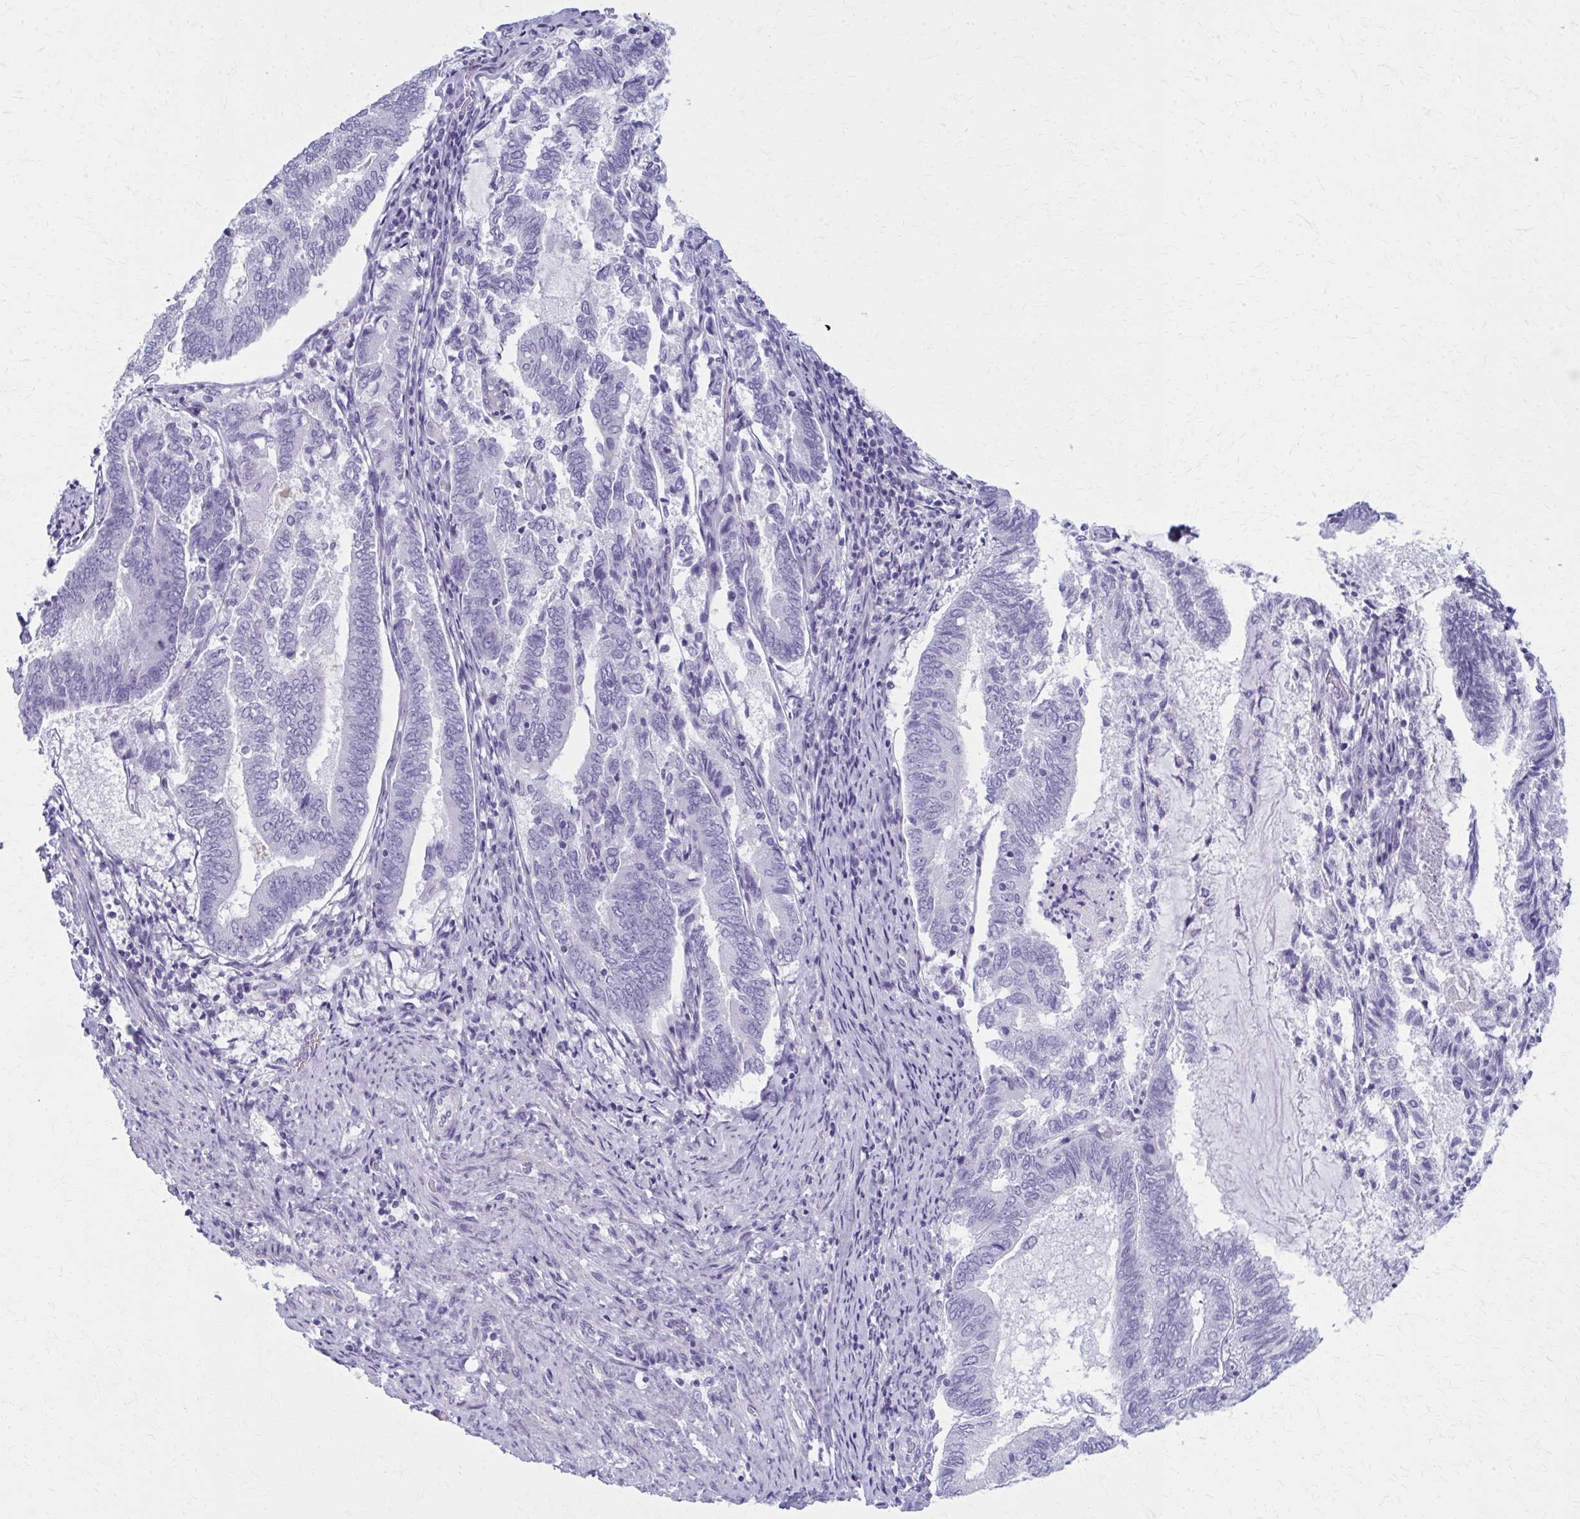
{"staining": {"intensity": "negative", "quantity": "none", "location": "none"}, "tissue": "endometrial cancer", "cell_type": "Tumor cells", "image_type": "cancer", "snomed": [{"axis": "morphology", "description": "Adenocarcinoma, NOS"}, {"axis": "topography", "description": "Endometrium"}], "caption": "Endometrial cancer stained for a protein using immunohistochemistry (IHC) demonstrates no positivity tumor cells.", "gene": "MPLKIP", "patient": {"sex": "female", "age": 80}}